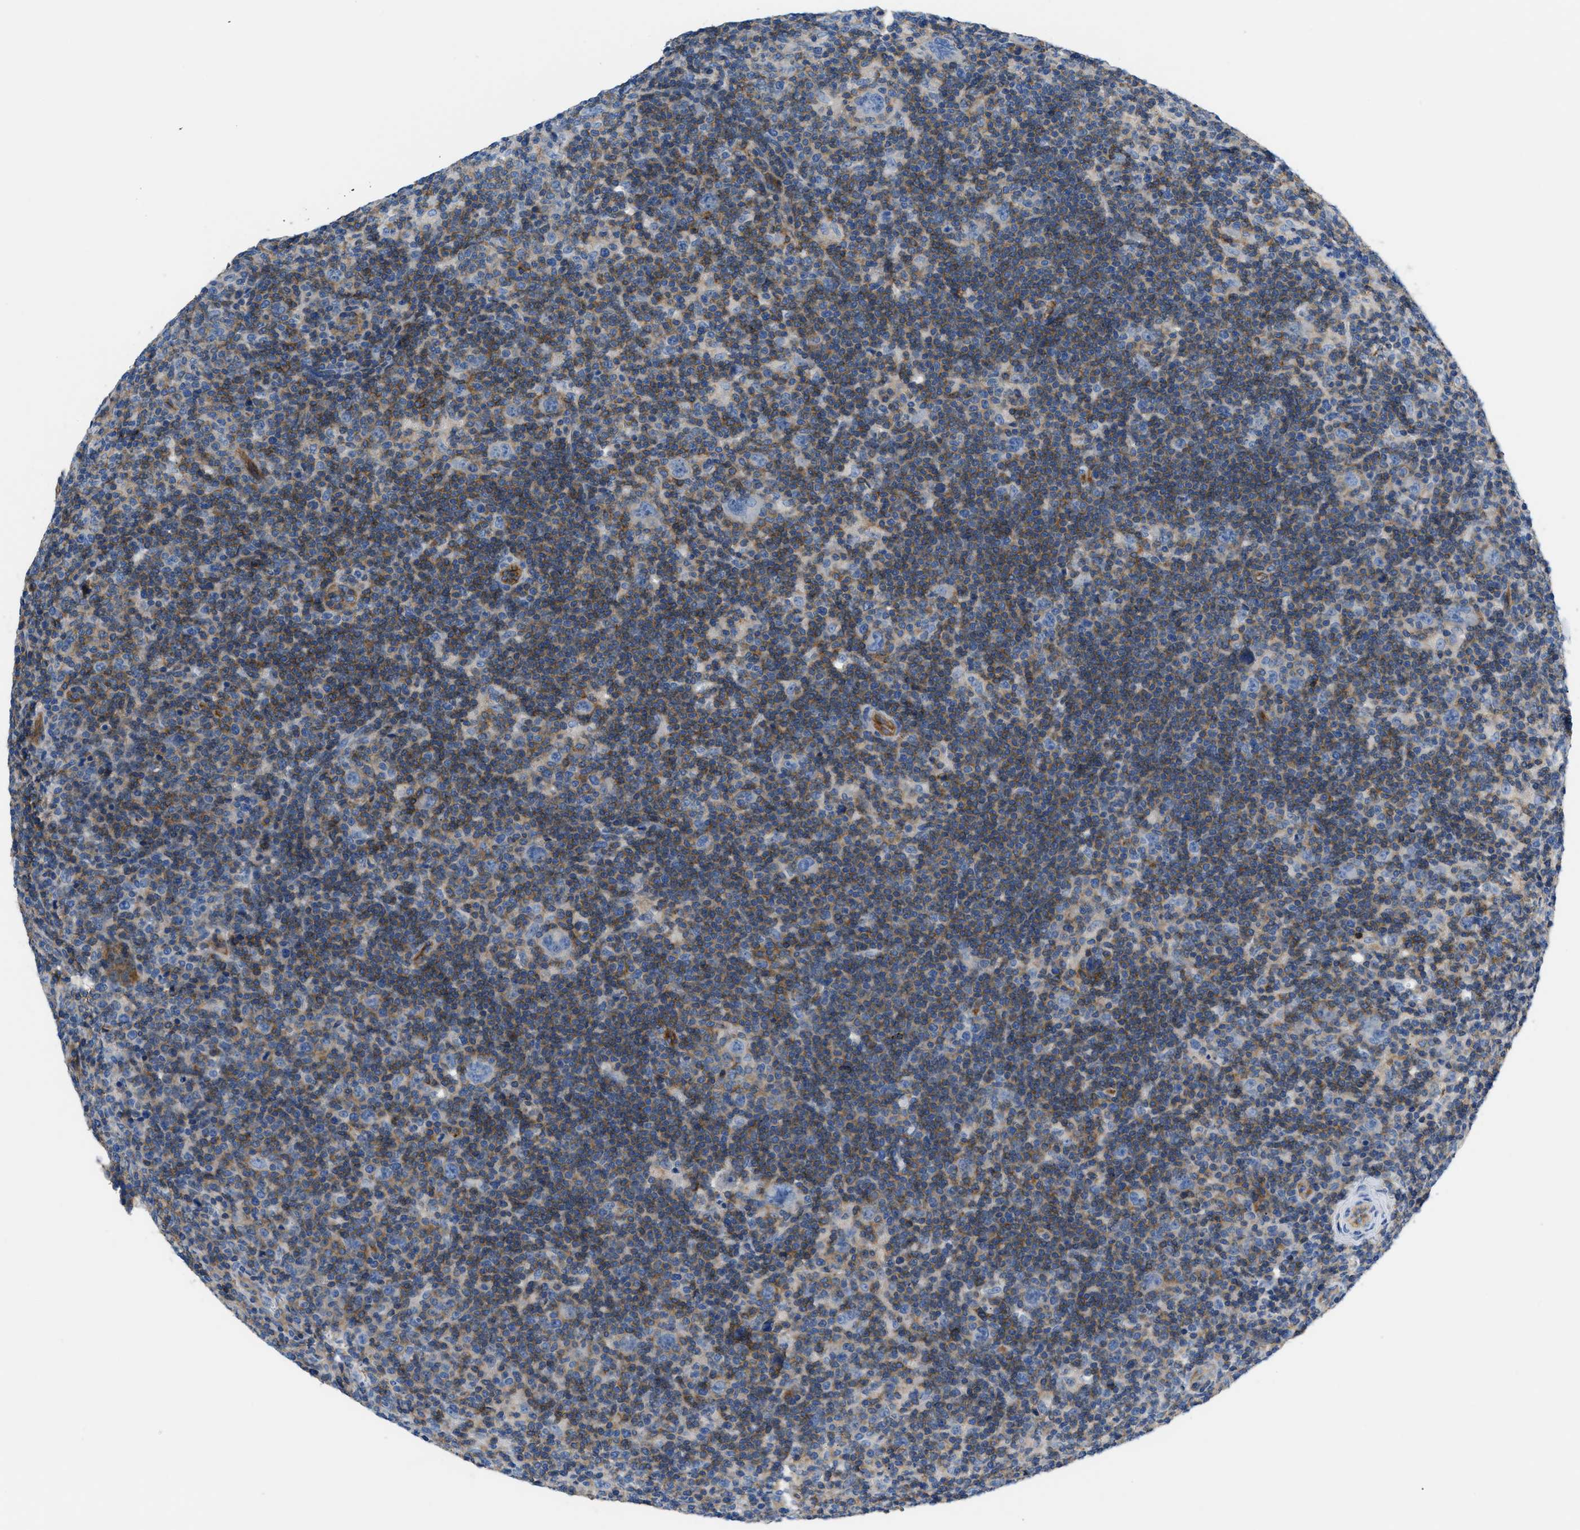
{"staining": {"intensity": "negative", "quantity": "none", "location": "none"}, "tissue": "lymphoma", "cell_type": "Tumor cells", "image_type": "cancer", "snomed": [{"axis": "morphology", "description": "Hodgkin's disease, NOS"}, {"axis": "topography", "description": "Lymph node"}], "caption": "Immunohistochemistry (IHC) of Hodgkin's disease demonstrates no staining in tumor cells.", "gene": "ORAI1", "patient": {"sex": "female", "age": 57}}